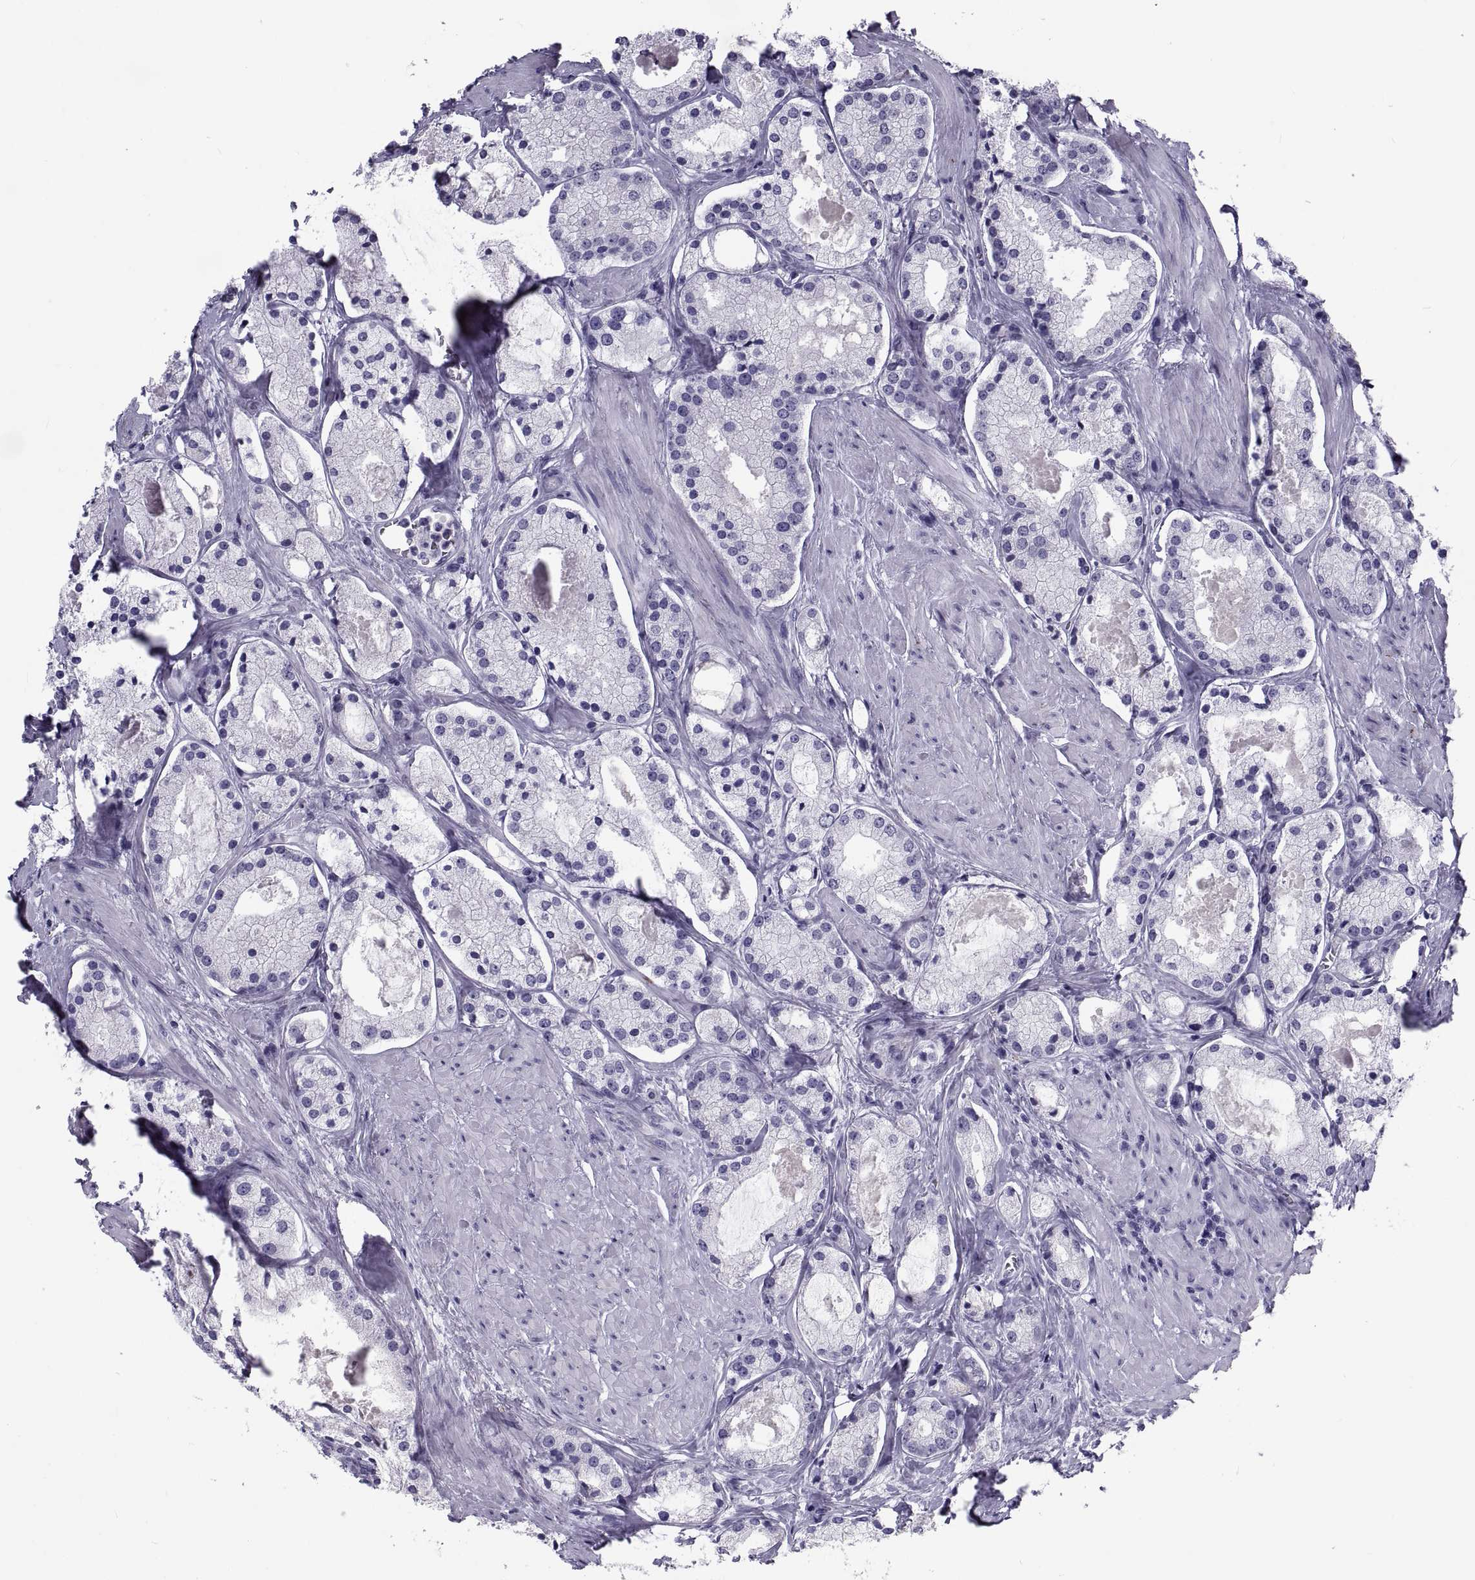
{"staining": {"intensity": "negative", "quantity": "none", "location": "none"}, "tissue": "prostate cancer", "cell_type": "Tumor cells", "image_type": "cancer", "snomed": [{"axis": "morphology", "description": "Adenocarcinoma, NOS"}, {"axis": "morphology", "description": "Adenocarcinoma, High grade"}, {"axis": "topography", "description": "Prostate"}], "caption": "Immunohistochemistry image of neoplastic tissue: adenocarcinoma (high-grade) (prostate) stained with DAB shows no significant protein positivity in tumor cells. (Immunohistochemistry, brightfield microscopy, high magnification).", "gene": "DEFB129", "patient": {"sex": "male", "age": 64}}